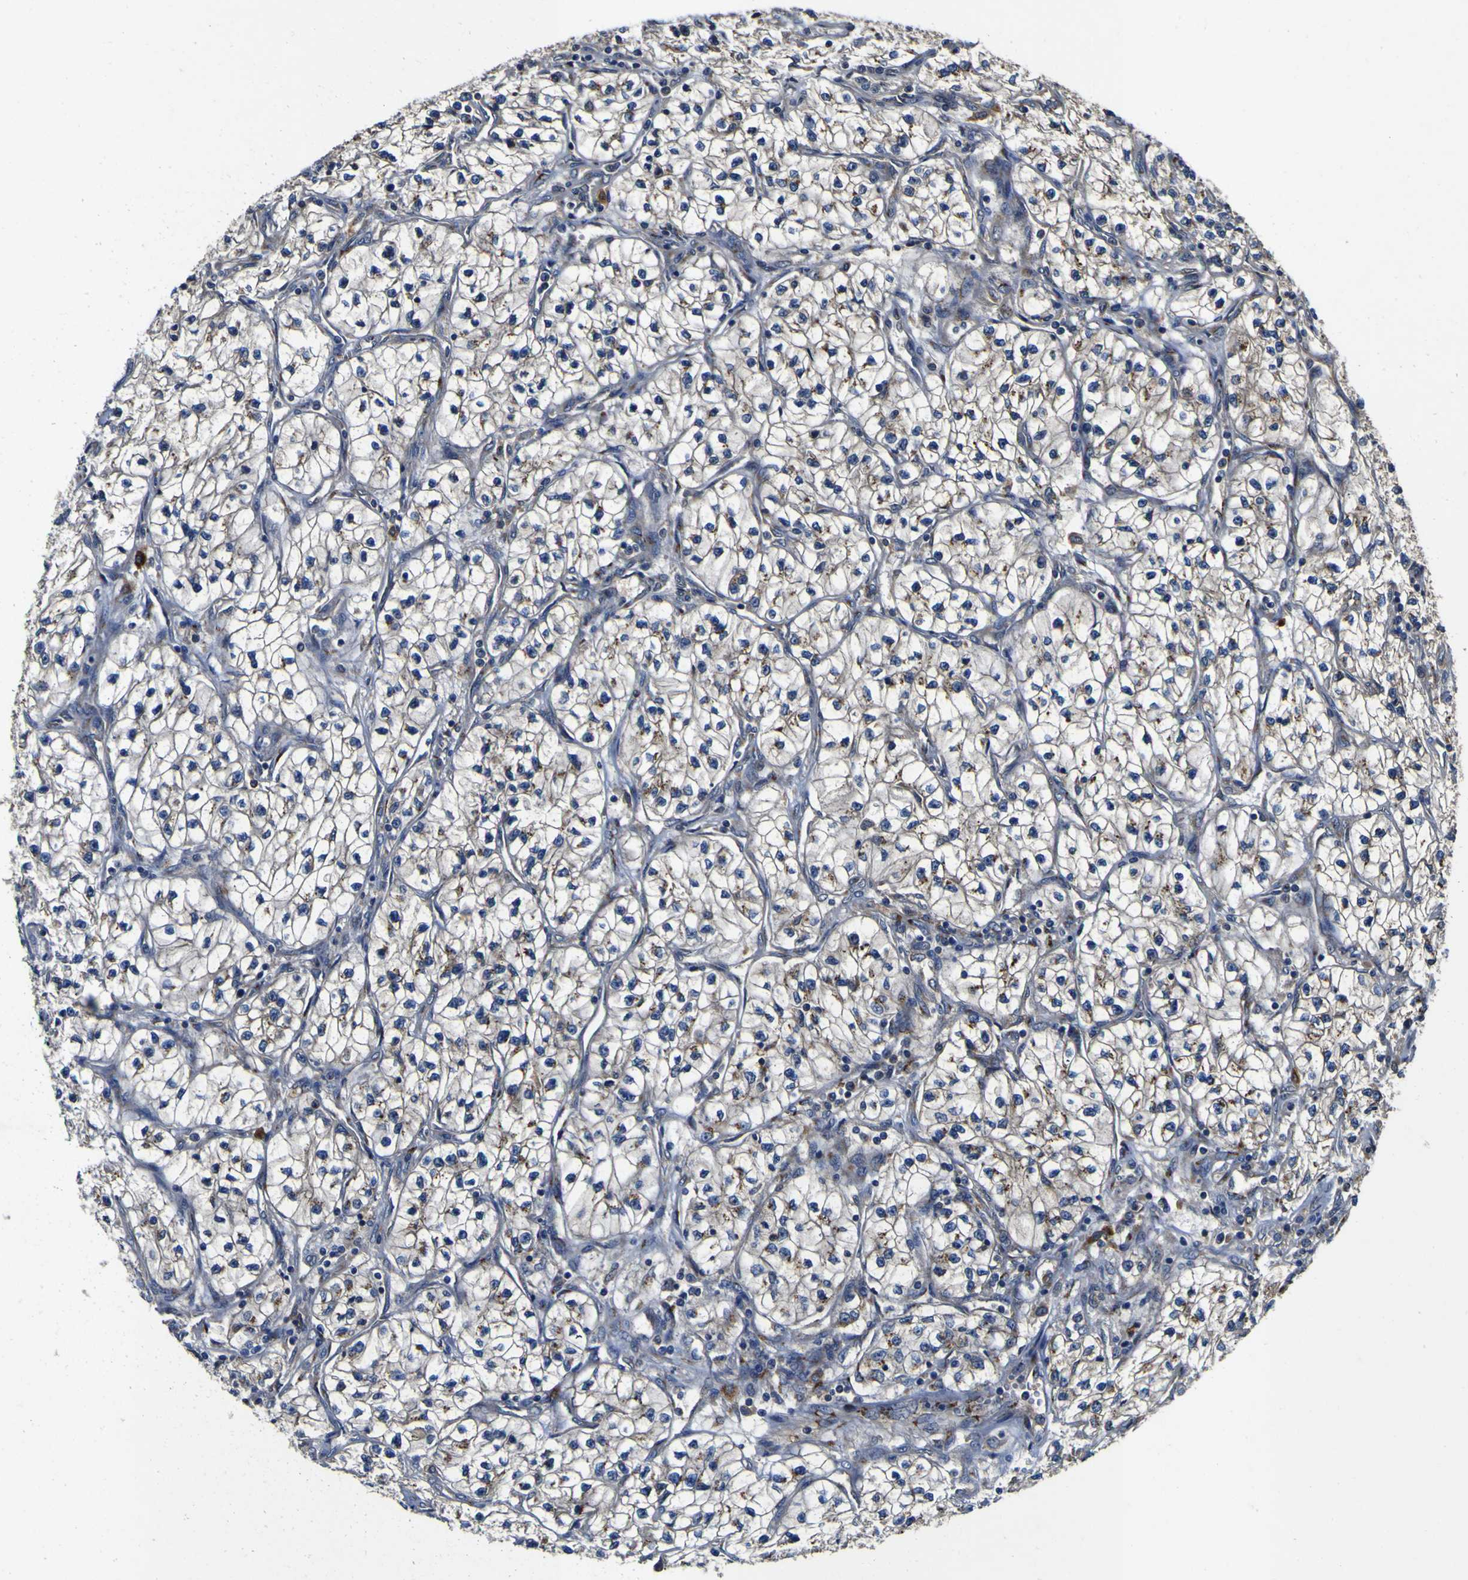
{"staining": {"intensity": "moderate", "quantity": ">75%", "location": "cytoplasmic/membranous"}, "tissue": "renal cancer", "cell_type": "Tumor cells", "image_type": "cancer", "snomed": [{"axis": "morphology", "description": "Adenocarcinoma, NOS"}, {"axis": "topography", "description": "Kidney"}], "caption": "An immunohistochemistry micrograph of tumor tissue is shown. Protein staining in brown labels moderate cytoplasmic/membranous positivity in renal adenocarcinoma within tumor cells.", "gene": "COA1", "patient": {"sex": "female", "age": 57}}